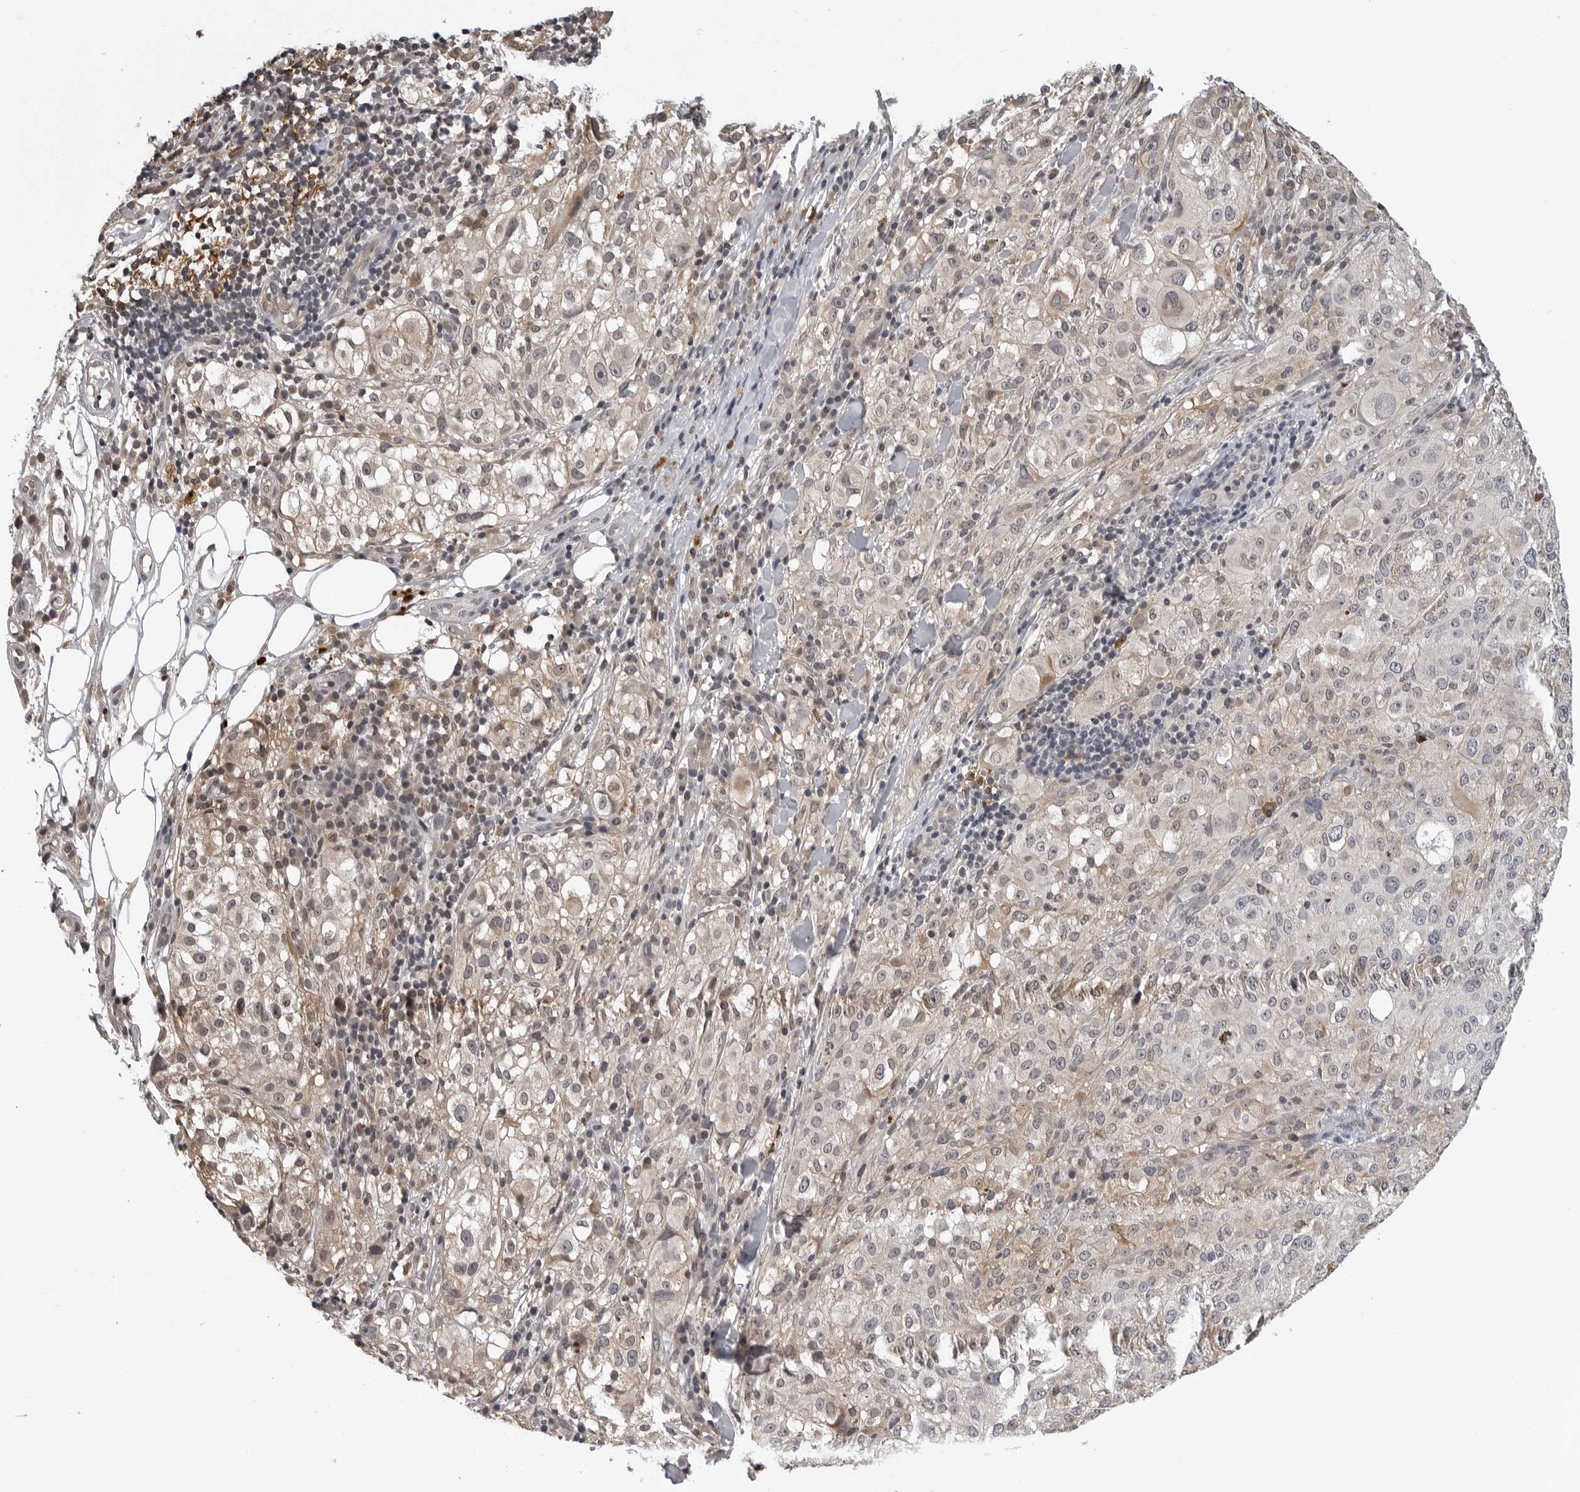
{"staining": {"intensity": "weak", "quantity": "<25%", "location": "cytoplasmic/membranous"}, "tissue": "melanoma", "cell_type": "Tumor cells", "image_type": "cancer", "snomed": [{"axis": "morphology", "description": "Necrosis, NOS"}, {"axis": "morphology", "description": "Malignant melanoma, NOS"}, {"axis": "topography", "description": "Skin"}], "caption": "An IHC micrograph of melanoma is shown. There is no staining in tumor cells of melanoma. The staining is performed using DAB brown chromogen with nuclei counter-stained in using hematoxylin.", "gene": "TRMT13", "patient": {"sex": "female", "age": 87}}